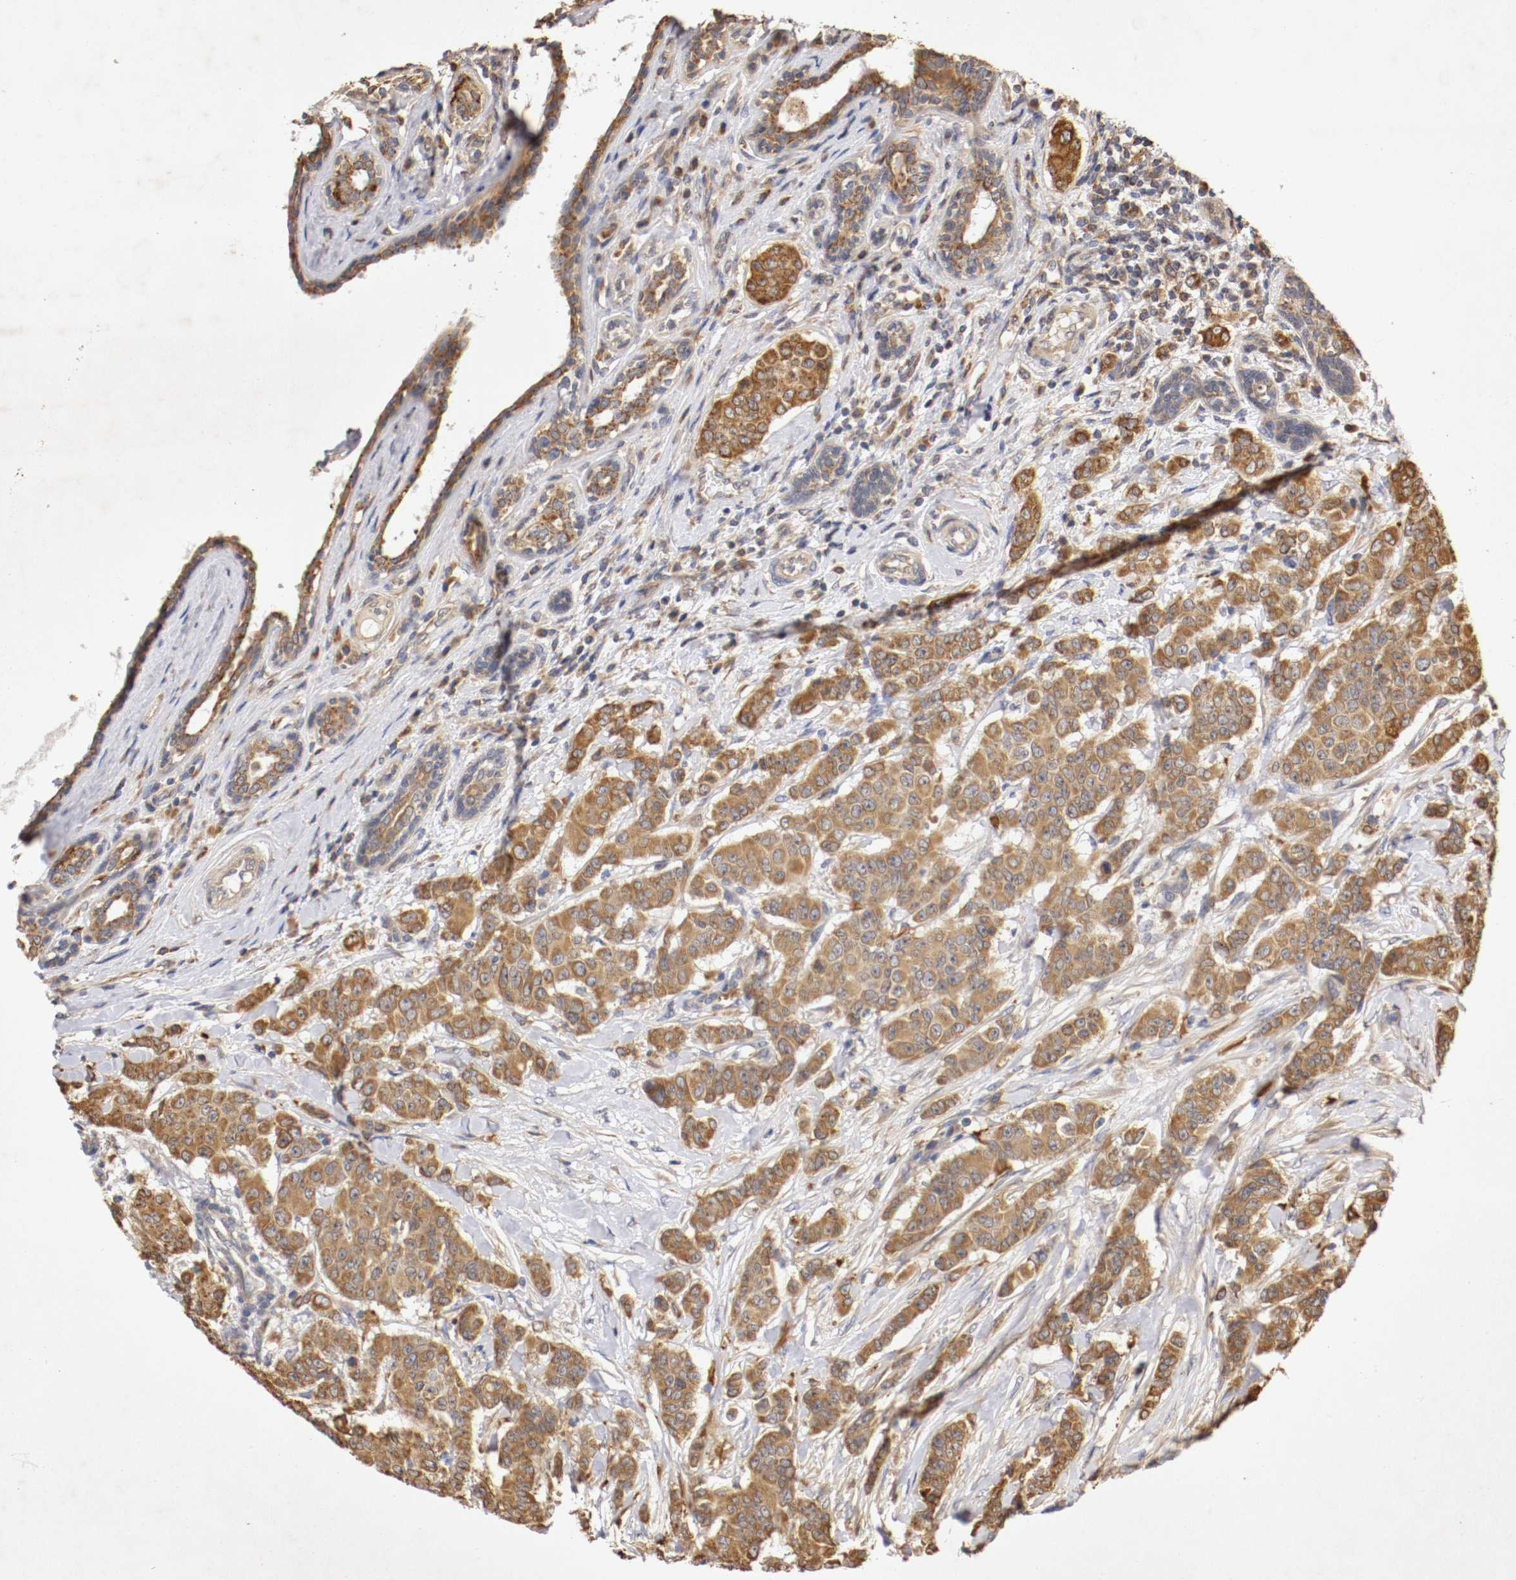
{"staining": {"intensity": "strong", "quantity": ">75%", "location": "cytoplasmic/membranous"}, "tissue": "breast cancer", "cell_type": "Tumor cells", "image_type": "cancer", "snomed": [{"axis": "morphology", "description": "Duct carcinoma"}, {"axis": "topography", "description": "Breast"}], "caption": "Strong cytoplasmic/membranous positivity for a protein is identified in approximately >75% of tumor cells of breast cancer using immunohistochemistry (IHC).", "gene": "VEZT", "patient": {"sex": "female", "age": 40}}